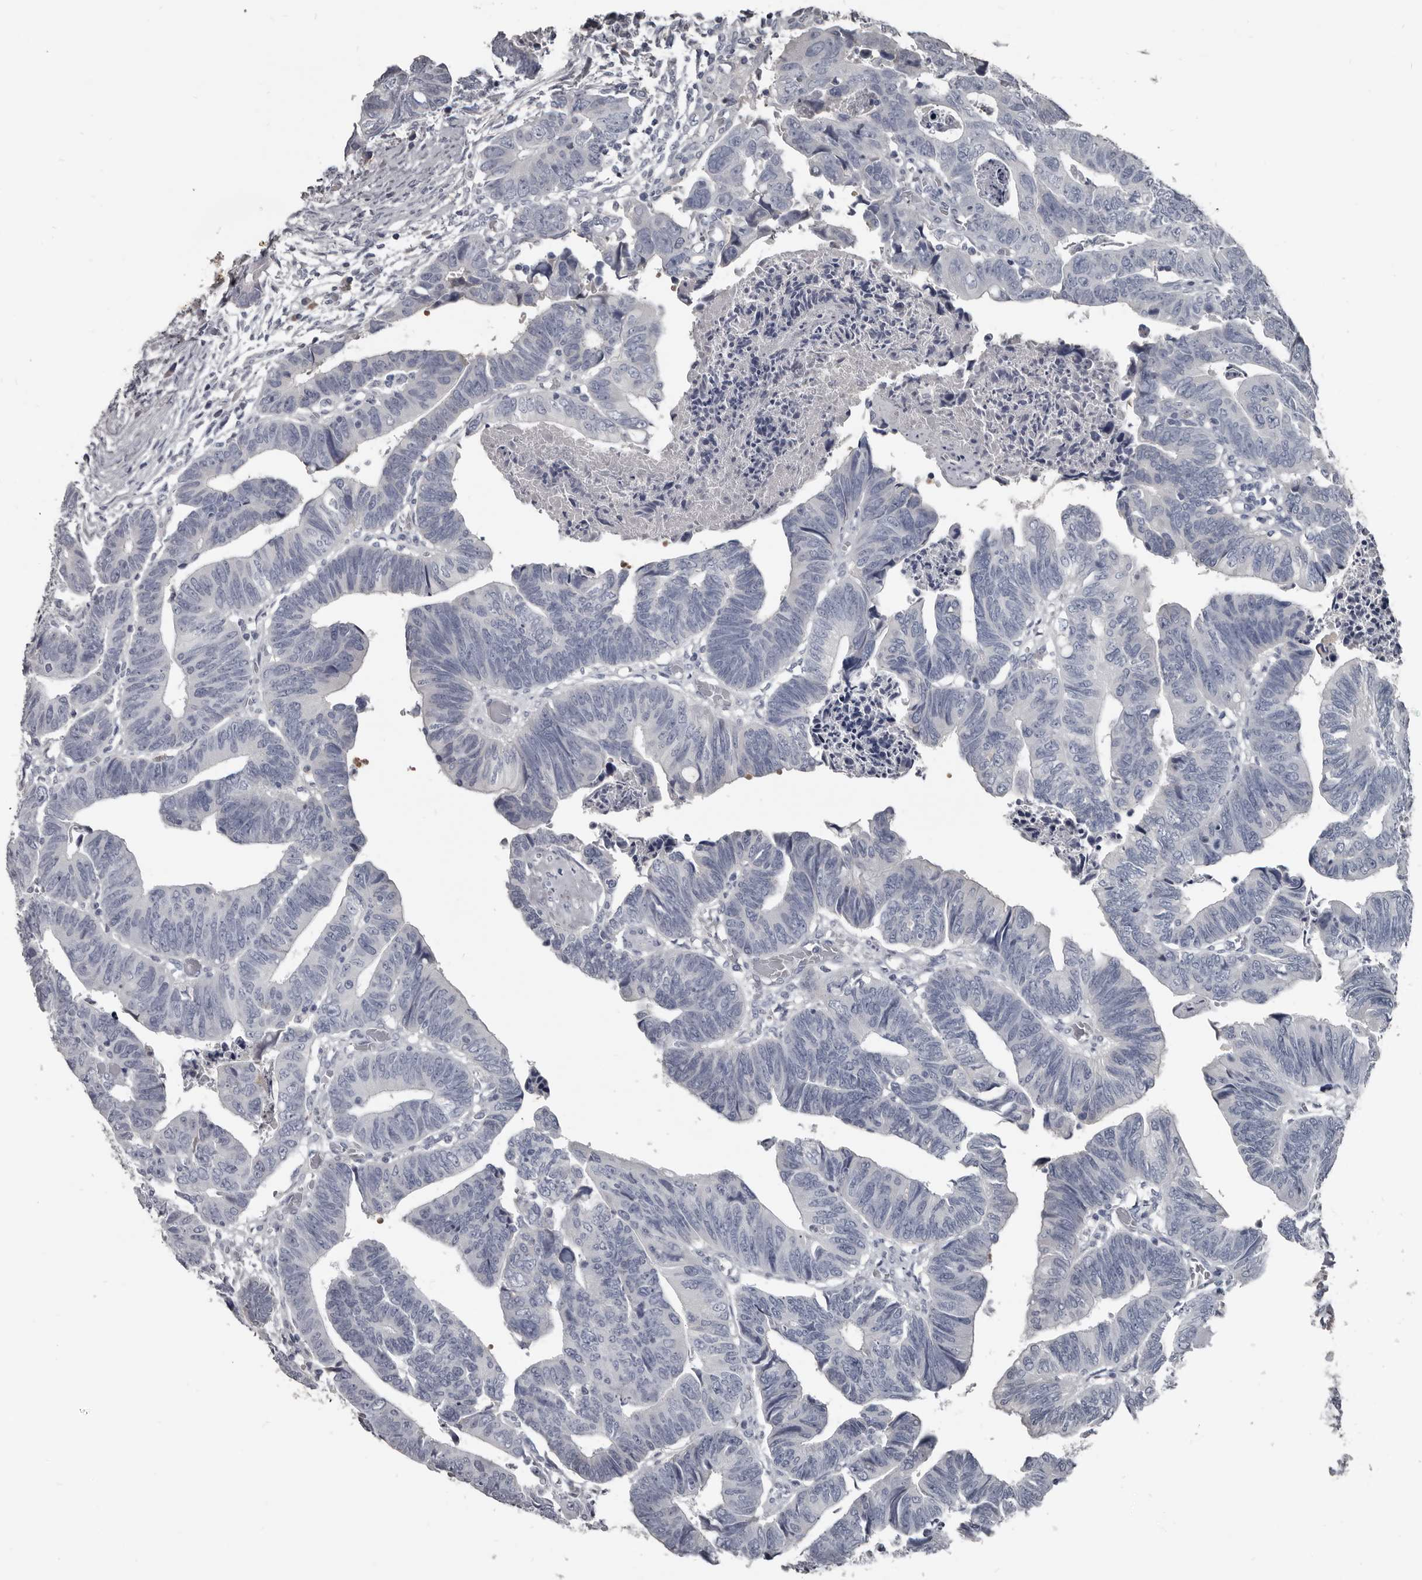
{"staining": {"intensity": "negative", "quantity": "none", "location": "none"}, "tissue": "colorectal cancer", "cell_type": "Tumor cells", "image_type": "cancer", "snomed": [{"axis": "morphology", "description": "Adenocarcinoma, NOS"}, {"axis": "topography", "description": "Rectum"}], "caption": "Immunohistochemical staining of human colorectal adenocarcinoma demonstrates no significant staining in tumor cells.", "gene": "GREB1", "patient": {"sex": "female", "age": 65}}